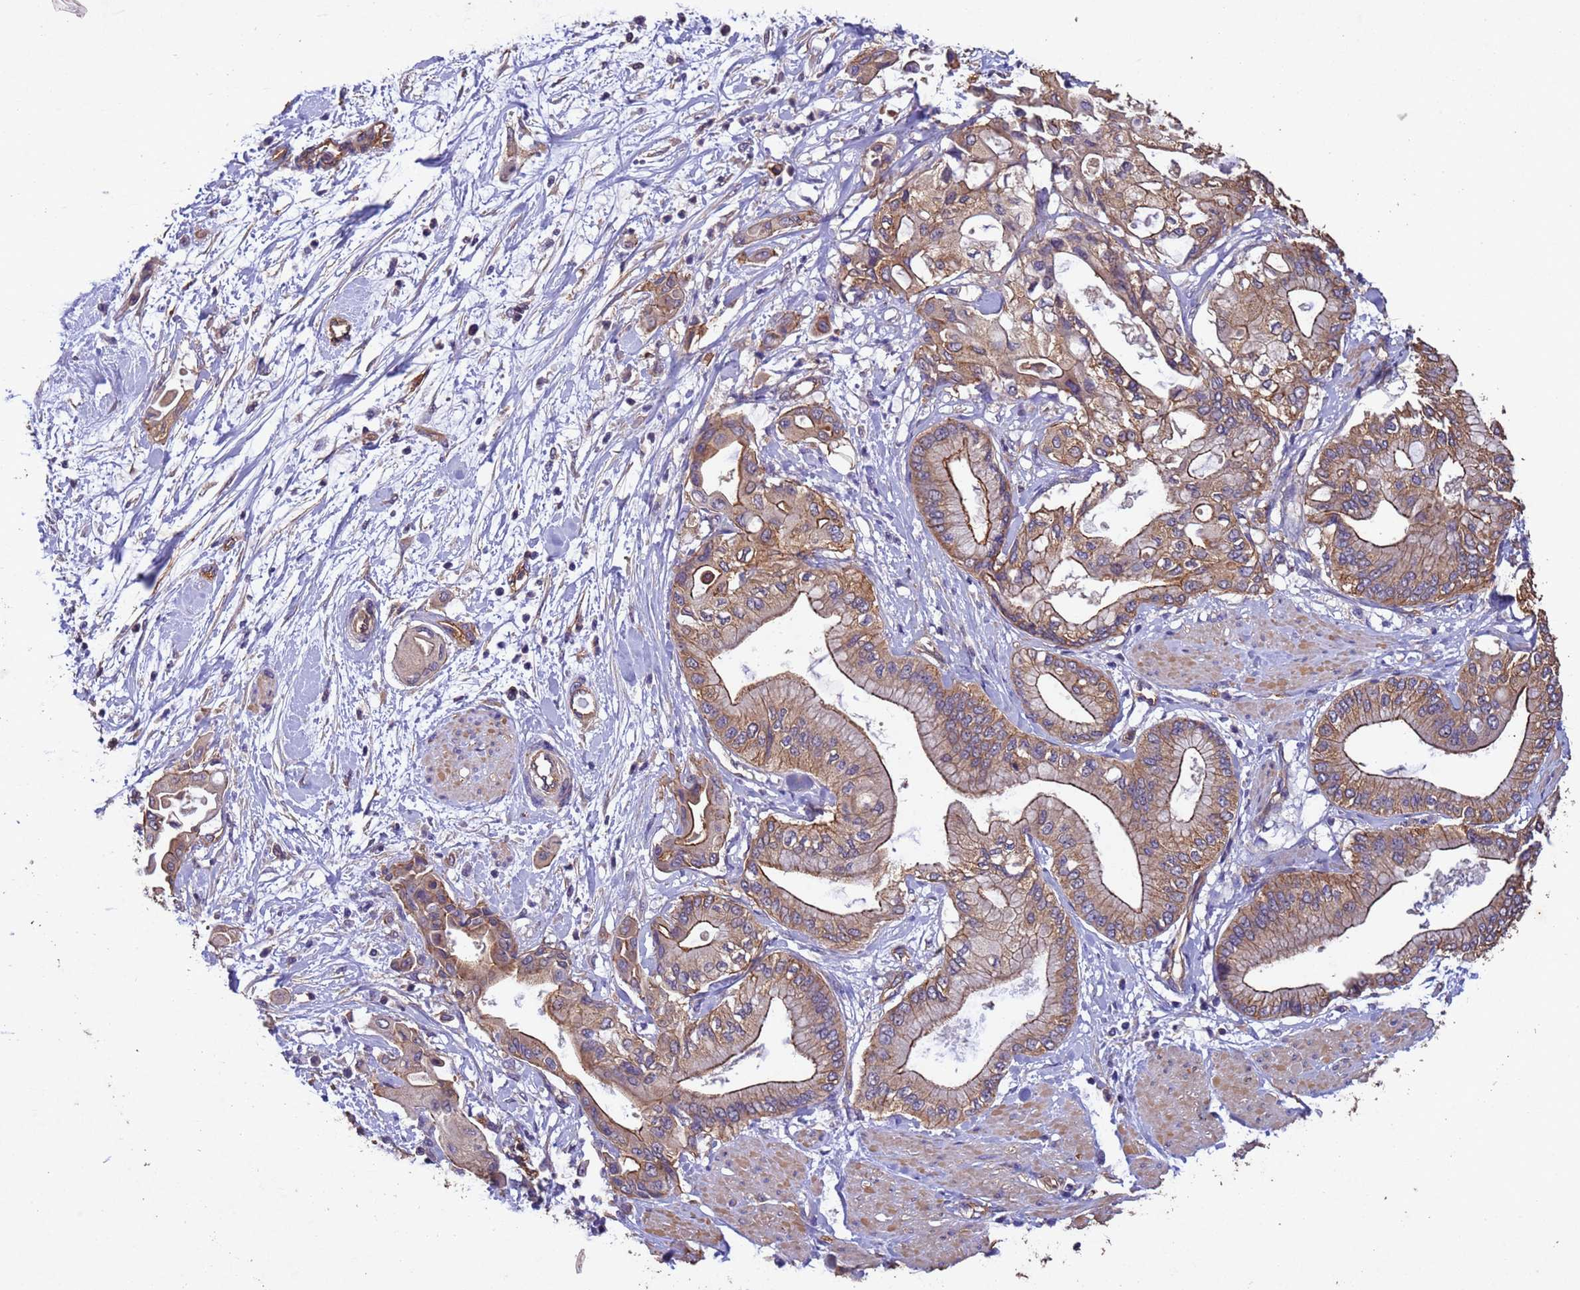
{"staining": {"intensity": "moderate", "quantity": ">75%", "location": "cytoplasmic/membranous"}, "tissue": "pancreatic cancer", "cell_type": "Tumor cells", "image_type": "cancer", "snomed": [{"axis": "morphology", "description": "Adenocarcinoma, NOS"}, {"axis": "morphology", "description": "Adenocarcinoma, metastatic, NOS"}, {"axis": "topography", "description": "Lymph node"}, {"axis": "topography", "description": "Pancreas"}, {"axis": "topography", "description": "Duodenum"}], "caption": "Protein staining demonstrates moderate cytoplasmic/membranous staining in approximately >75% of tumor cells in pancreatic cancer (adenocarcinoma).", "gene": "MTX3", "patient": {"sex": "female", "age": 64}}